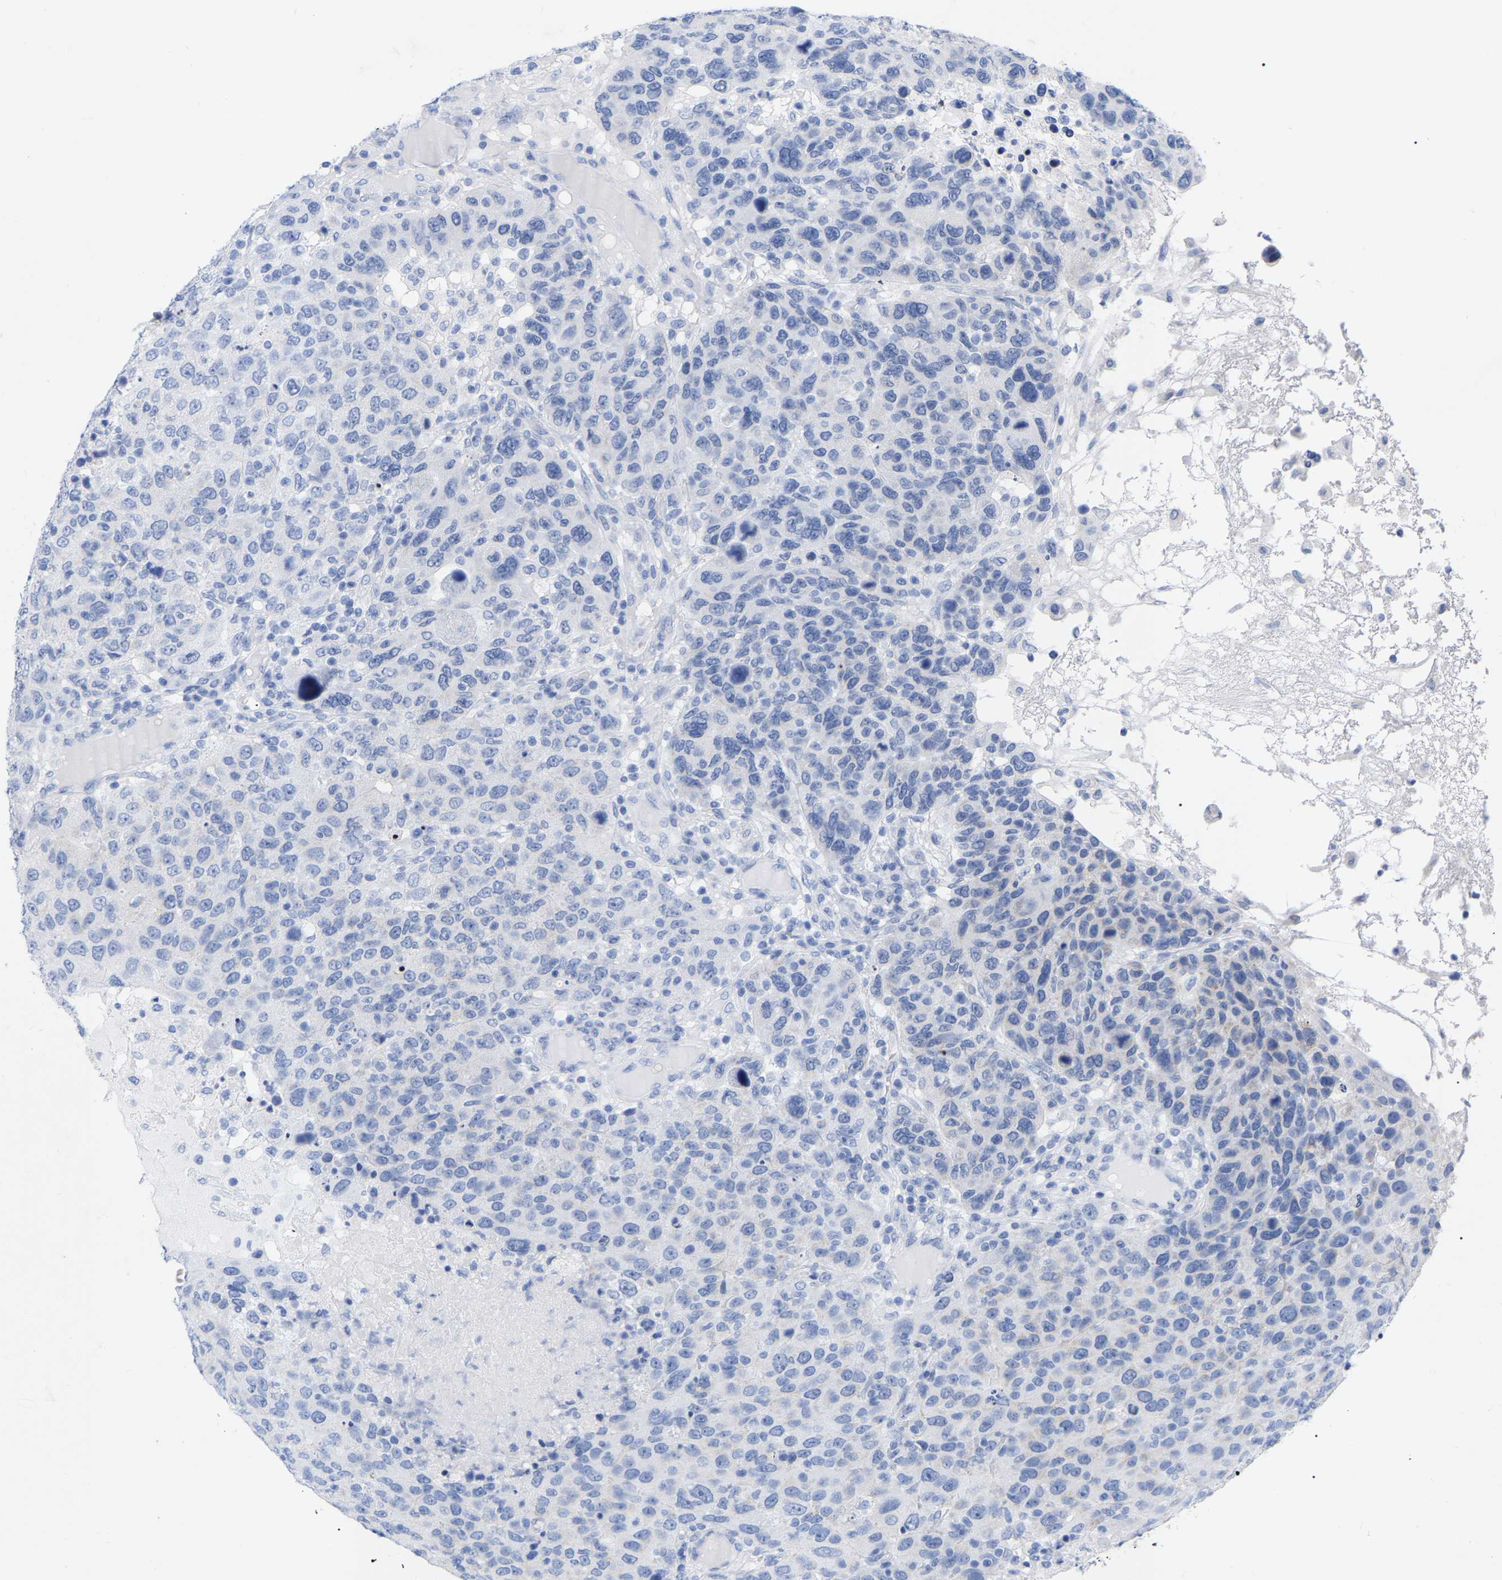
{"staining": {"intensity": "negative", "quantity": "none", "location": "none"}, "tissue": "breast cancer", "cell_type": "Tumor cells", "image_type": "cancer", "snomed": [{"axis": "morphology", "description": "Duct carcinoma"}, {"axis": "topography", "description": "Breast"}], "caption": "This is an IHC micrograph of breast invasive ductal carcinoma. There is no expression in tumor cells.", "gene": "ZNF629", "patient": {"sex": "female", "age": 37}}